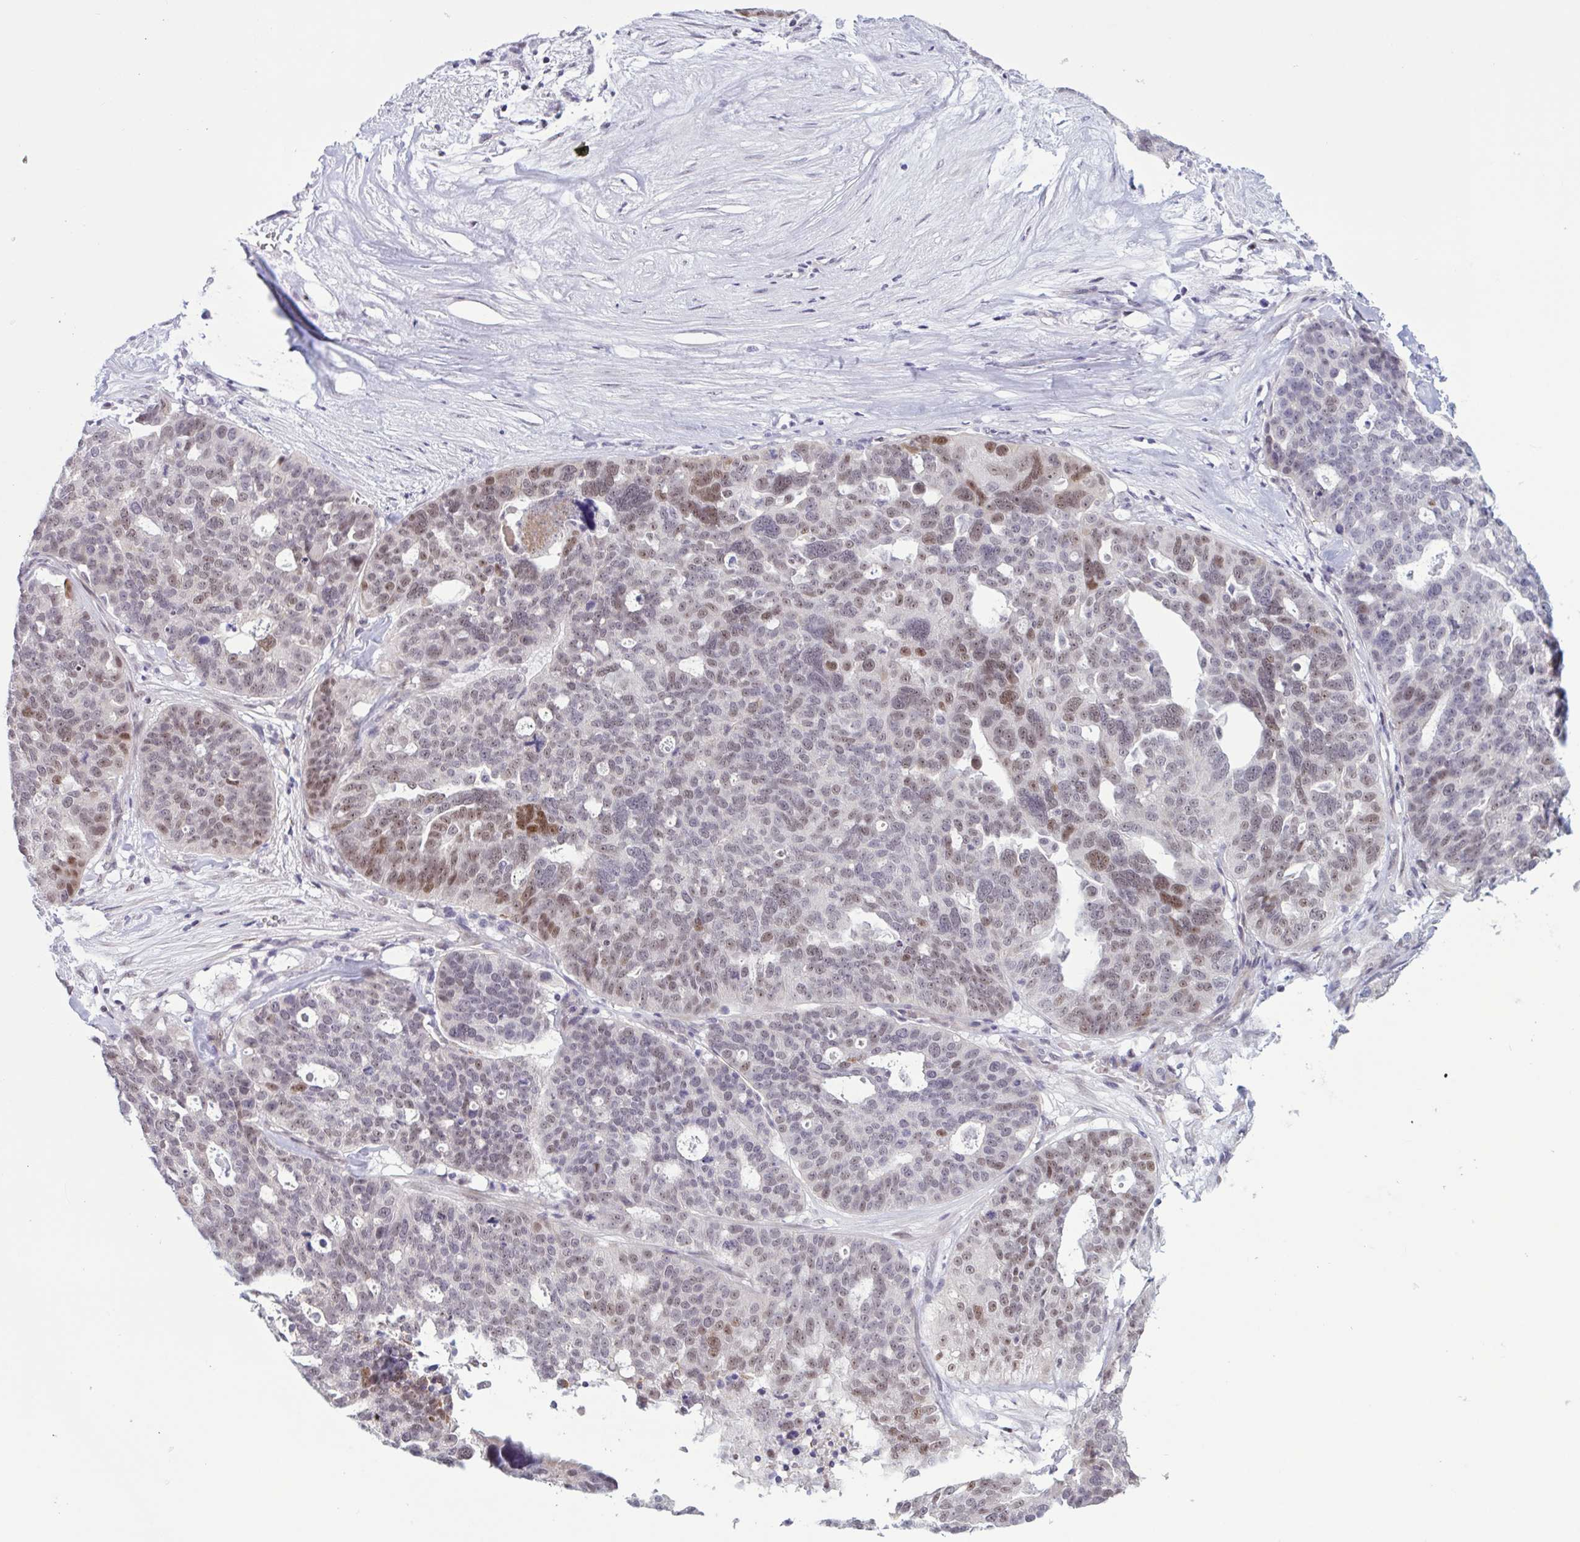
{"staining": {"intensity": "moderate", "quantity": "25%-75%", "location": "nuclear"}, "tissue": "ovarian cancer", "cell_type": "Tumor cells", "image_type": "cancer", "snomed": [{"axis": "morphology", "description": "Cystadenocarcinoma, serous, NOS"}, {"axis": "topography", "description": "Ovary"}], "caption": "Immunohistochemistry of human ovarian cancer displays medium levels of moderate nuclear positivity in approximately 25%-75% of tumor cells. The staining was performed using DAB to visualize the protein expression in brown, while the nuclei were stained in blue with hematoxylin (Magnification: 20x).", "gene": "PRMT6", "patient": {"sex": "female", "age": 59}}